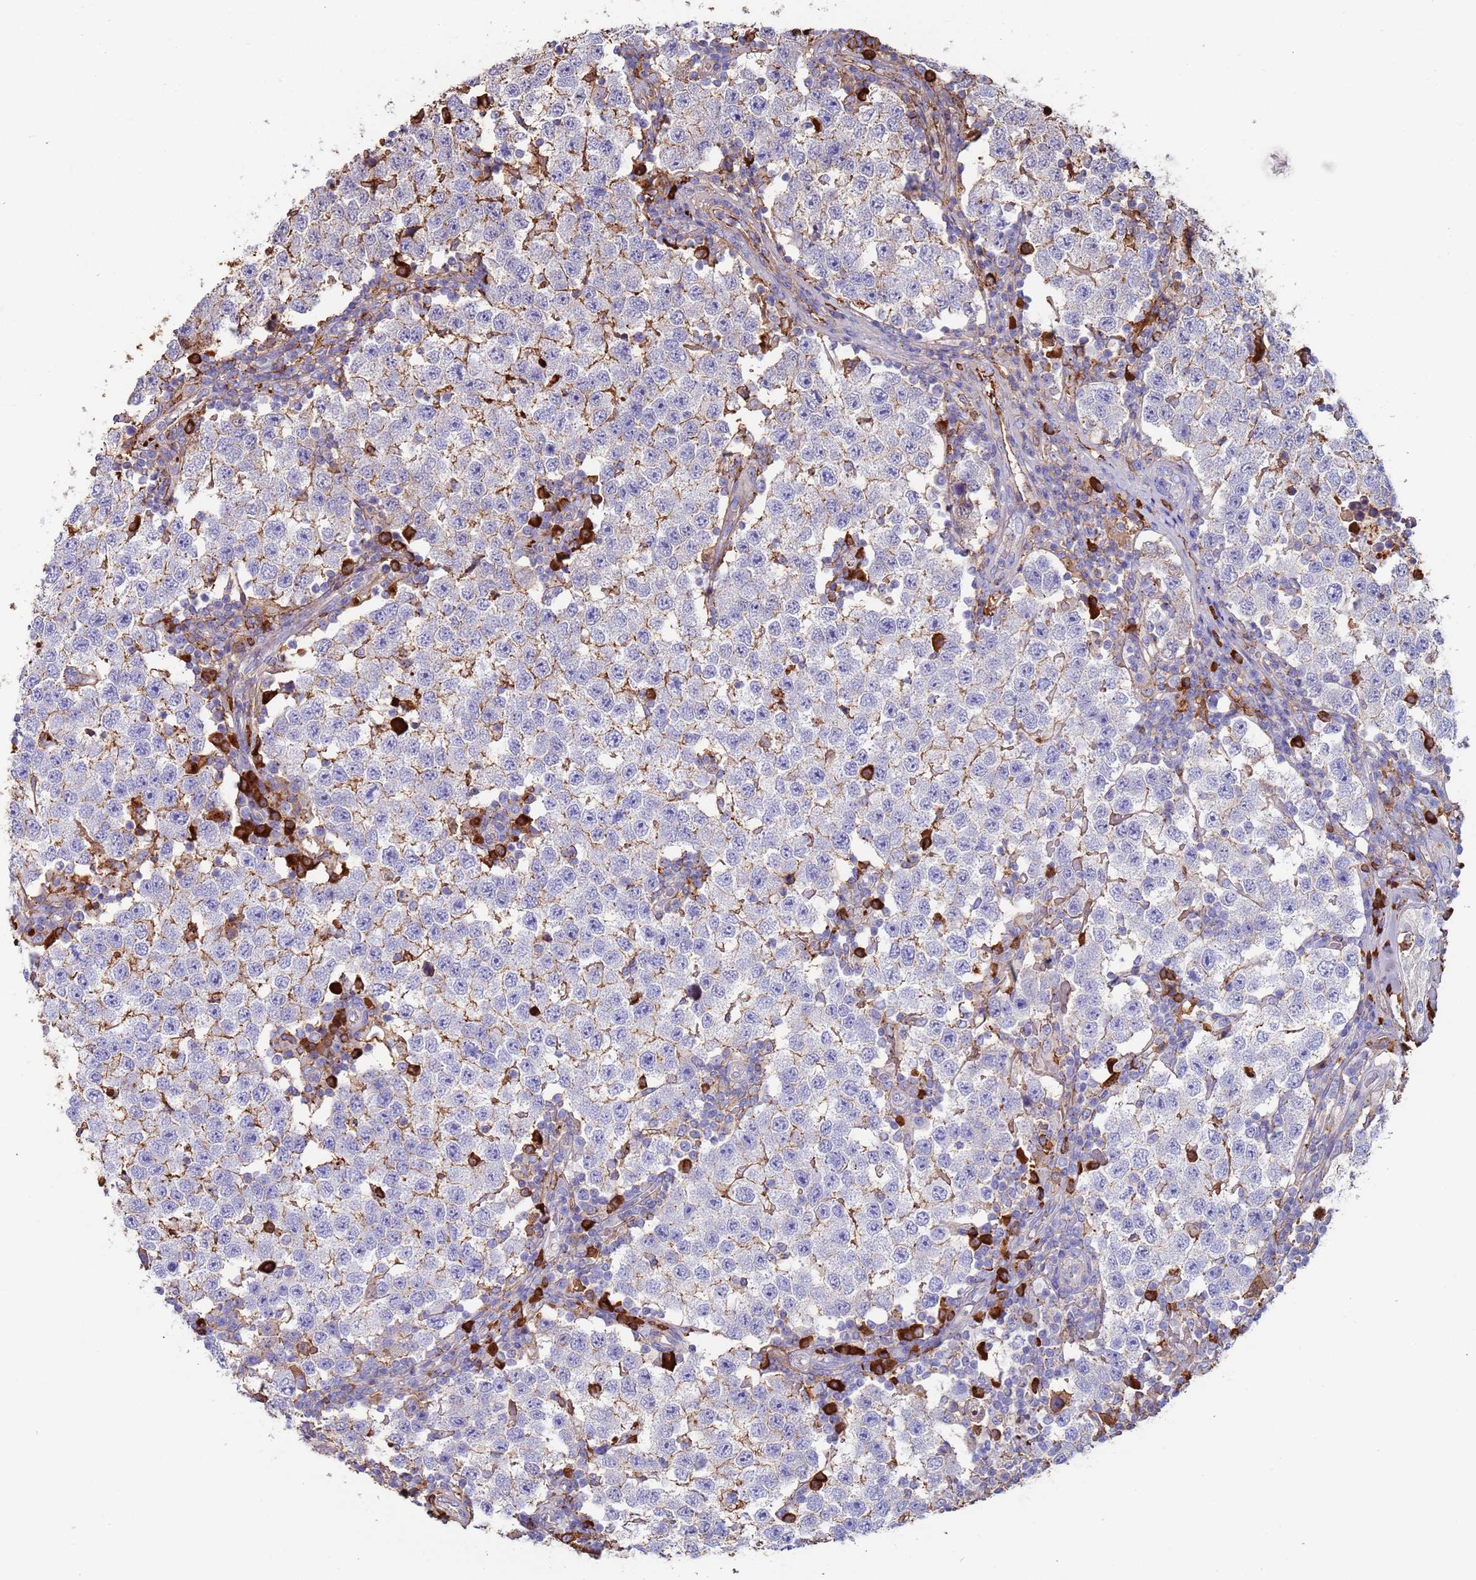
{"staining": {"intensity": "negative", "quantity": "none", "location": "none"}, "tissue": "testis cancer", "cell_type": "Tumor cells", "image_type": "cancer", "snomed": [{"axis": "morphology", "description": "Seminoma, NOS"}, {"axis": "topography", "description": "Testis"}], "caption": "Immunohistochemistry image of testis cancer (seminoma) stained for a protein (brown), which shows no staining in tumor cells. (Brightfield microscopy of DAB (3,3'-diaminobenzidine) IHC at high magnification).", "gene": "CYSLTR2", "patient": {"sex": "male", "age": 34}}